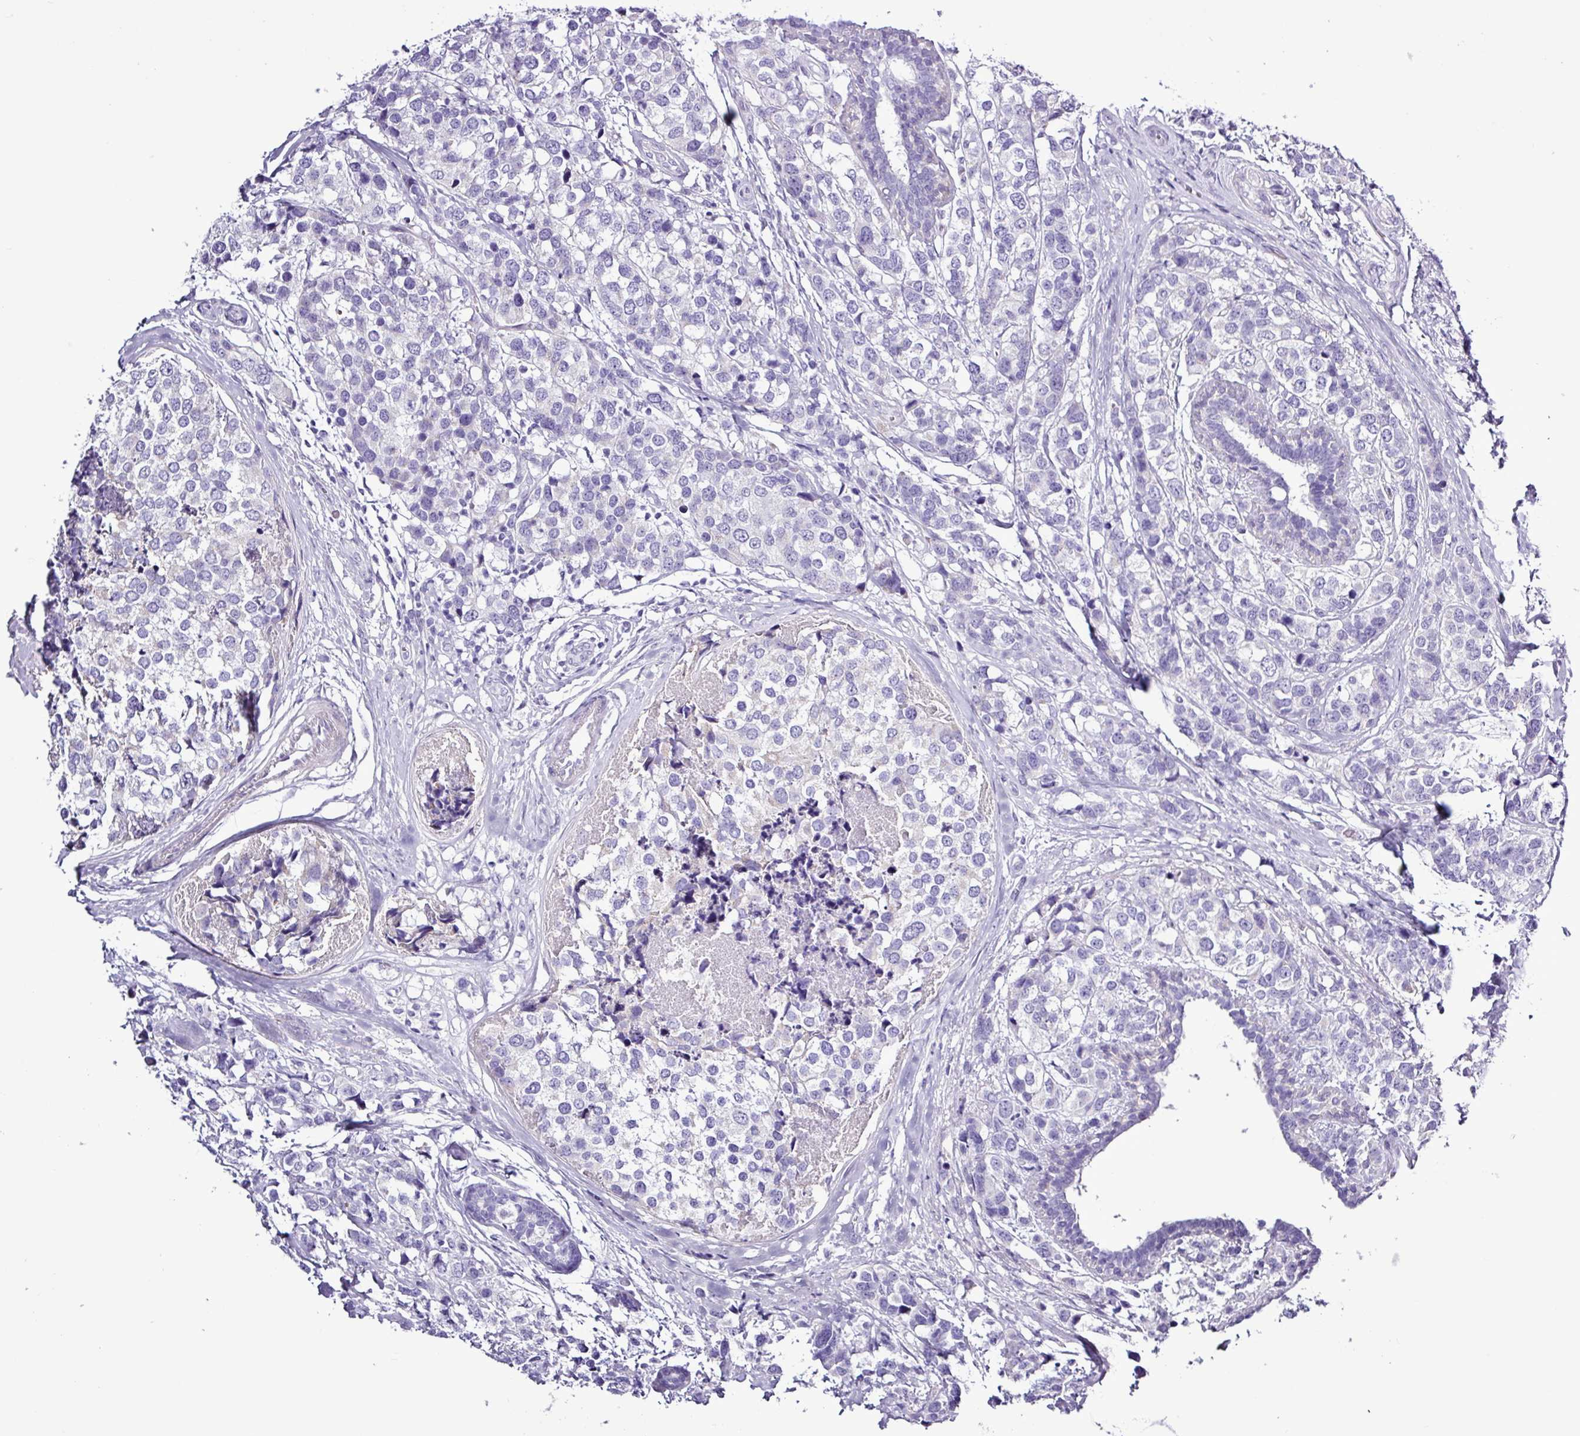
{"staining": {"intensity": "negative", "quantity": "none", "location": "none"}, "tissue": "breast cancer", "cell_type": "Tumor cells", "image_type": "cancer", "snomed": [{"axis": "morphology", "description": "Lobular carcinoma"}, {"axis": "topography", "description": "Breast"}], "caption": "Breast cancer (lobular carcinoma) was stained to show a protein in brown. There is no significant expression in tumor cells.", "gene": "ALDH3A1", "patient": {"sex": "female", "age": 59}}